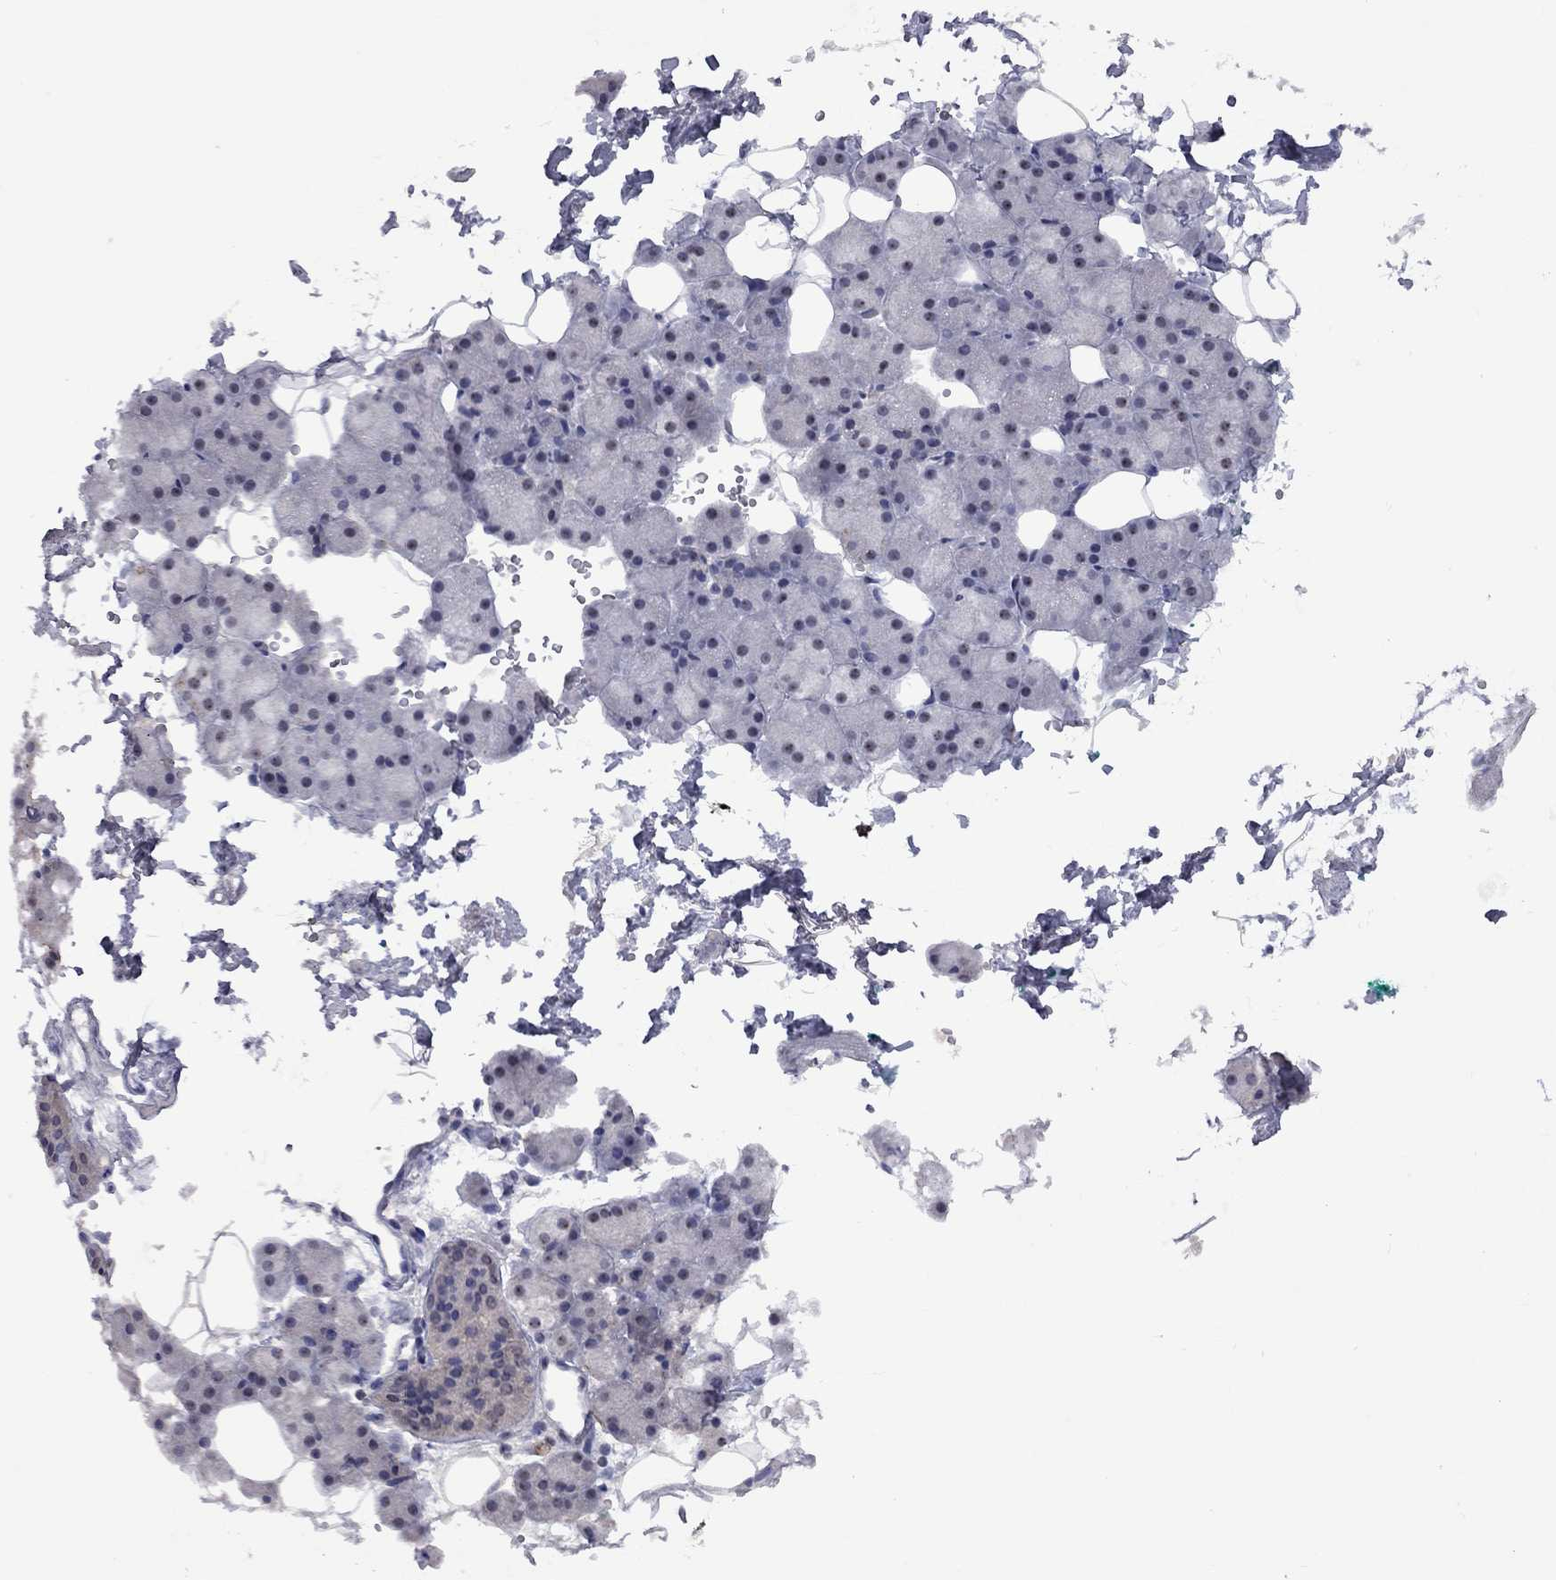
{"staining": {"intensity": "weak", "quantity": "<25%", "location": "cytoplasmic/membranous,nuclear"}, "tissue": "salivary gland", "cell_type": "Glandular cells", "image_type": "normal", "snomed": [{"axis": "morphology", "description": "Normal tissue, NOS"}, {"axis": "topography", "description": "Salivary gland"}], "caption": "DAB immunohistochemical staining of normal human salivary gland shows no significant expression in glandular cells. (DAB (3,3'-diaminobenzidine) immunohistochemistry (IHC) with hematoxylin counter stain).", "gene": "SPOUT1", "patient": {"sex": "male", "age": 38}}